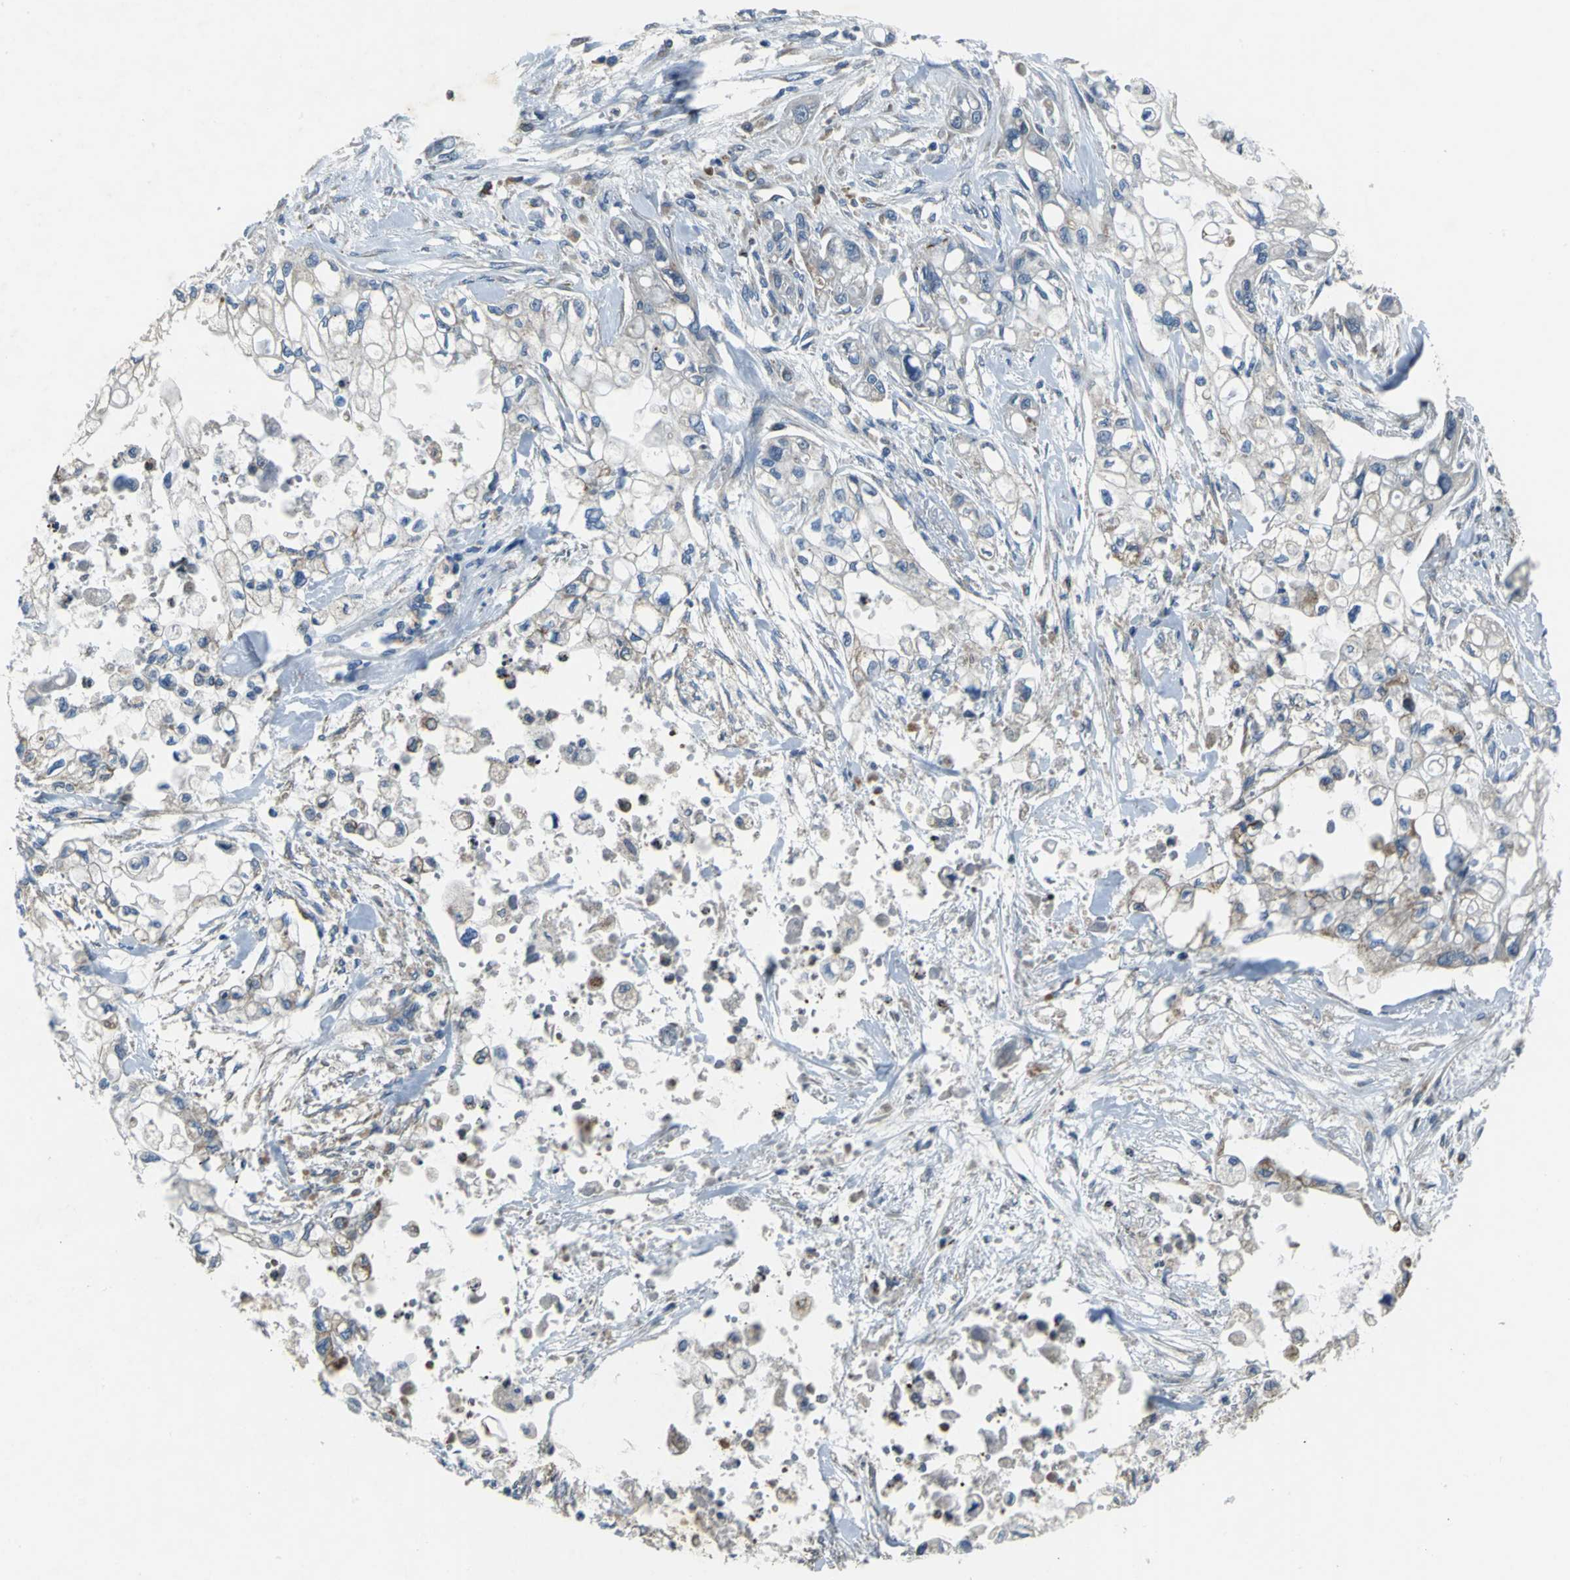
{"staining": {"intensity": "moderate", "quantity": "<25%", "location": "cytoplasmic/membranous"}, "tissue": "pancreatic cancer", "cell_type": "Tumor cells", "image_type": "cancer", "snomed": [{"axis": "morphology", "description": "Normal tissue, NOS"}, {"axis": "topography", "description": "Pancreas"}], "caption": "Brown immunohistochemical staining in human pancreatic cancer reveals moderate cytoplasmic/membranous positivity in approximately <25% of tumor cells.", "gene": "EIF5A", "patient": {"sex": "male", "age": 42}}